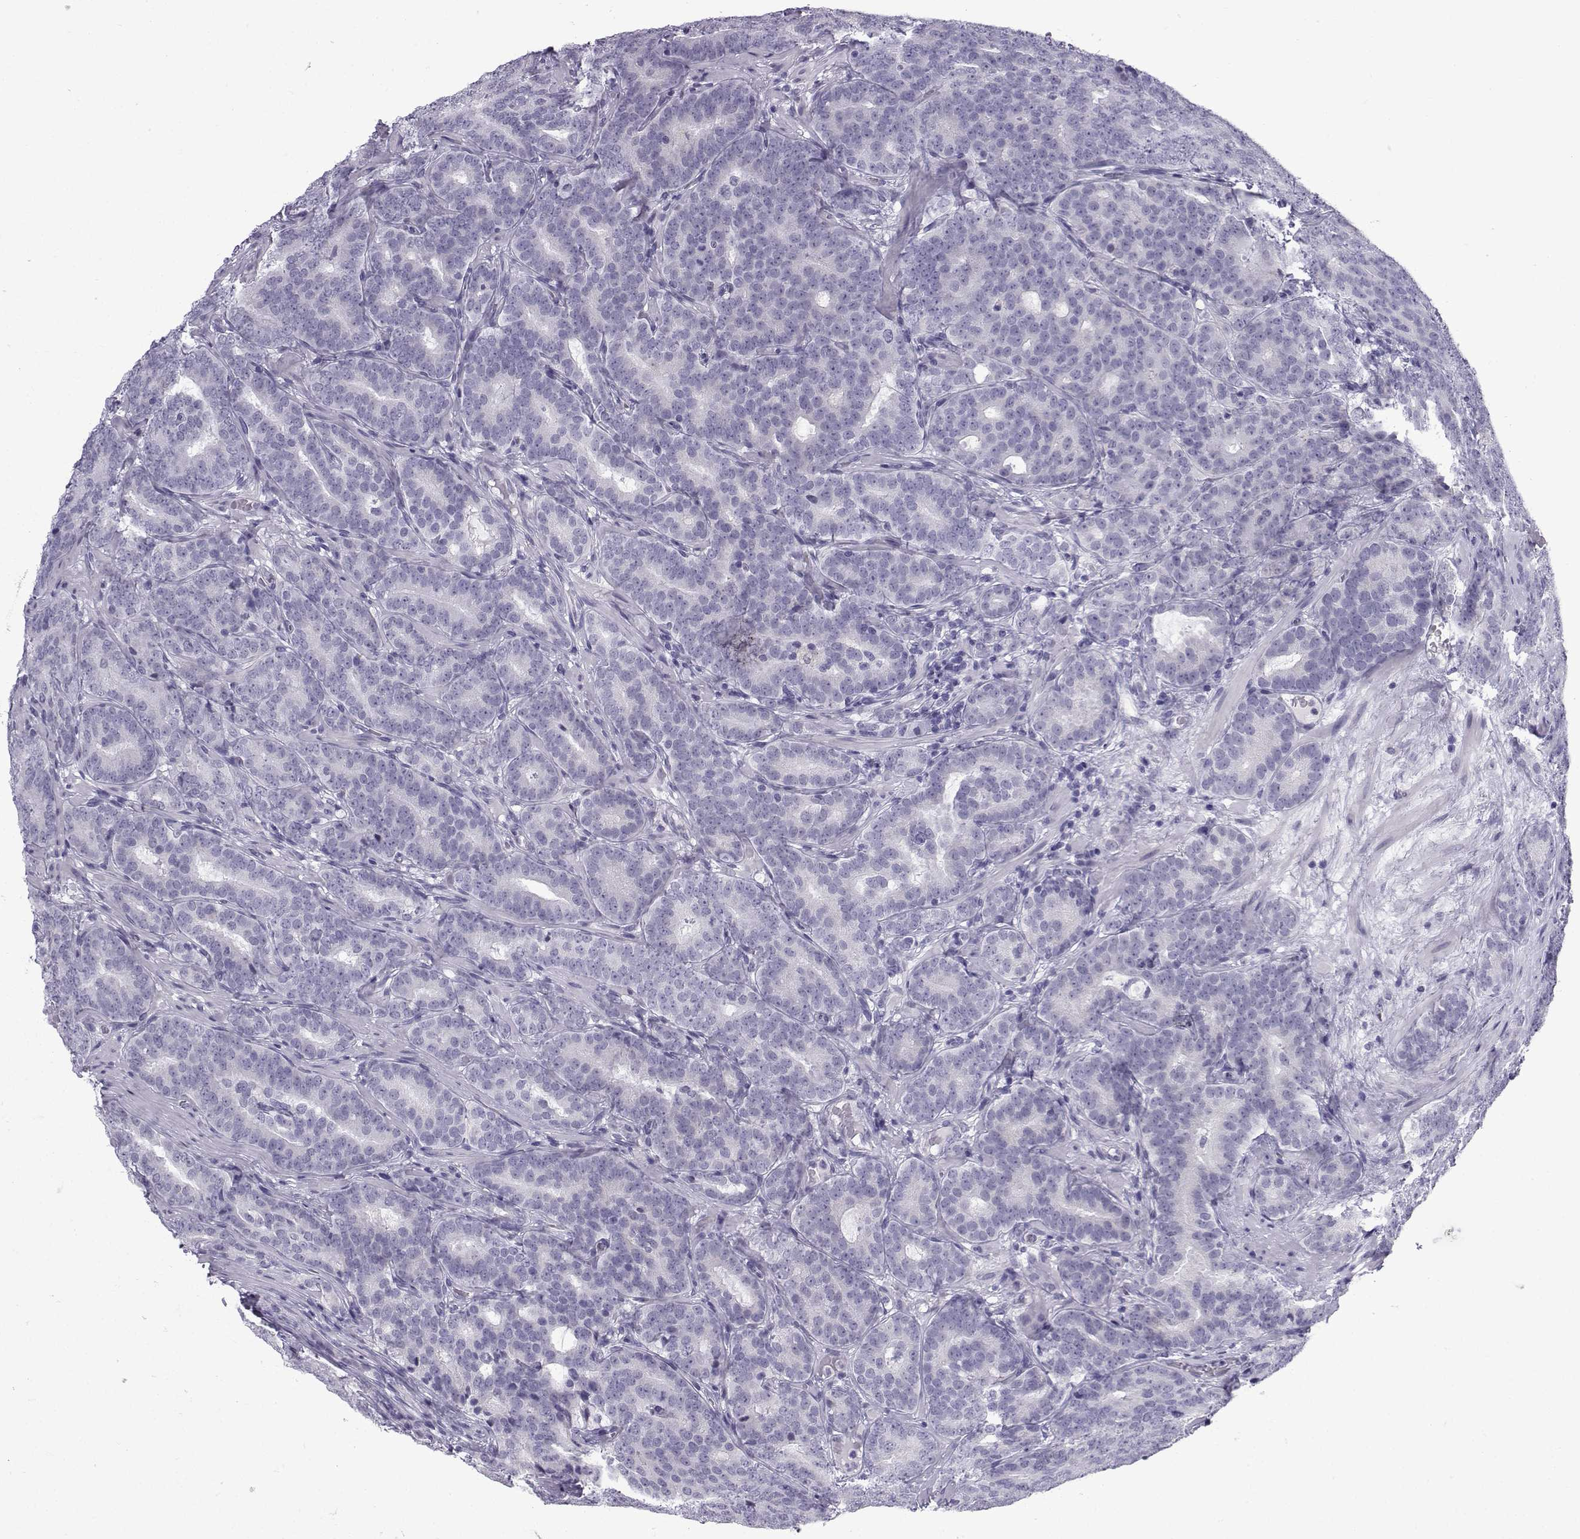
{"staining": {"intensity": "negative", "quantity": "none", "location": "none"}, "tissue": "prostate cancer", "cell_type": "Tumor cells", "image_type": "cancer", "snomed": [{"axis": "morphology", "description": "Adenocarcinoma, NOS"}, {"axis": "topography", "description": "Prostate"}], "caption": "DAB immunohistochemical staining of human adenocarcinoma (prostate) reveals no significant staining in tumor cells.", "gene": "CFAP53", "patient": {"sex": "male", "age": 71}}